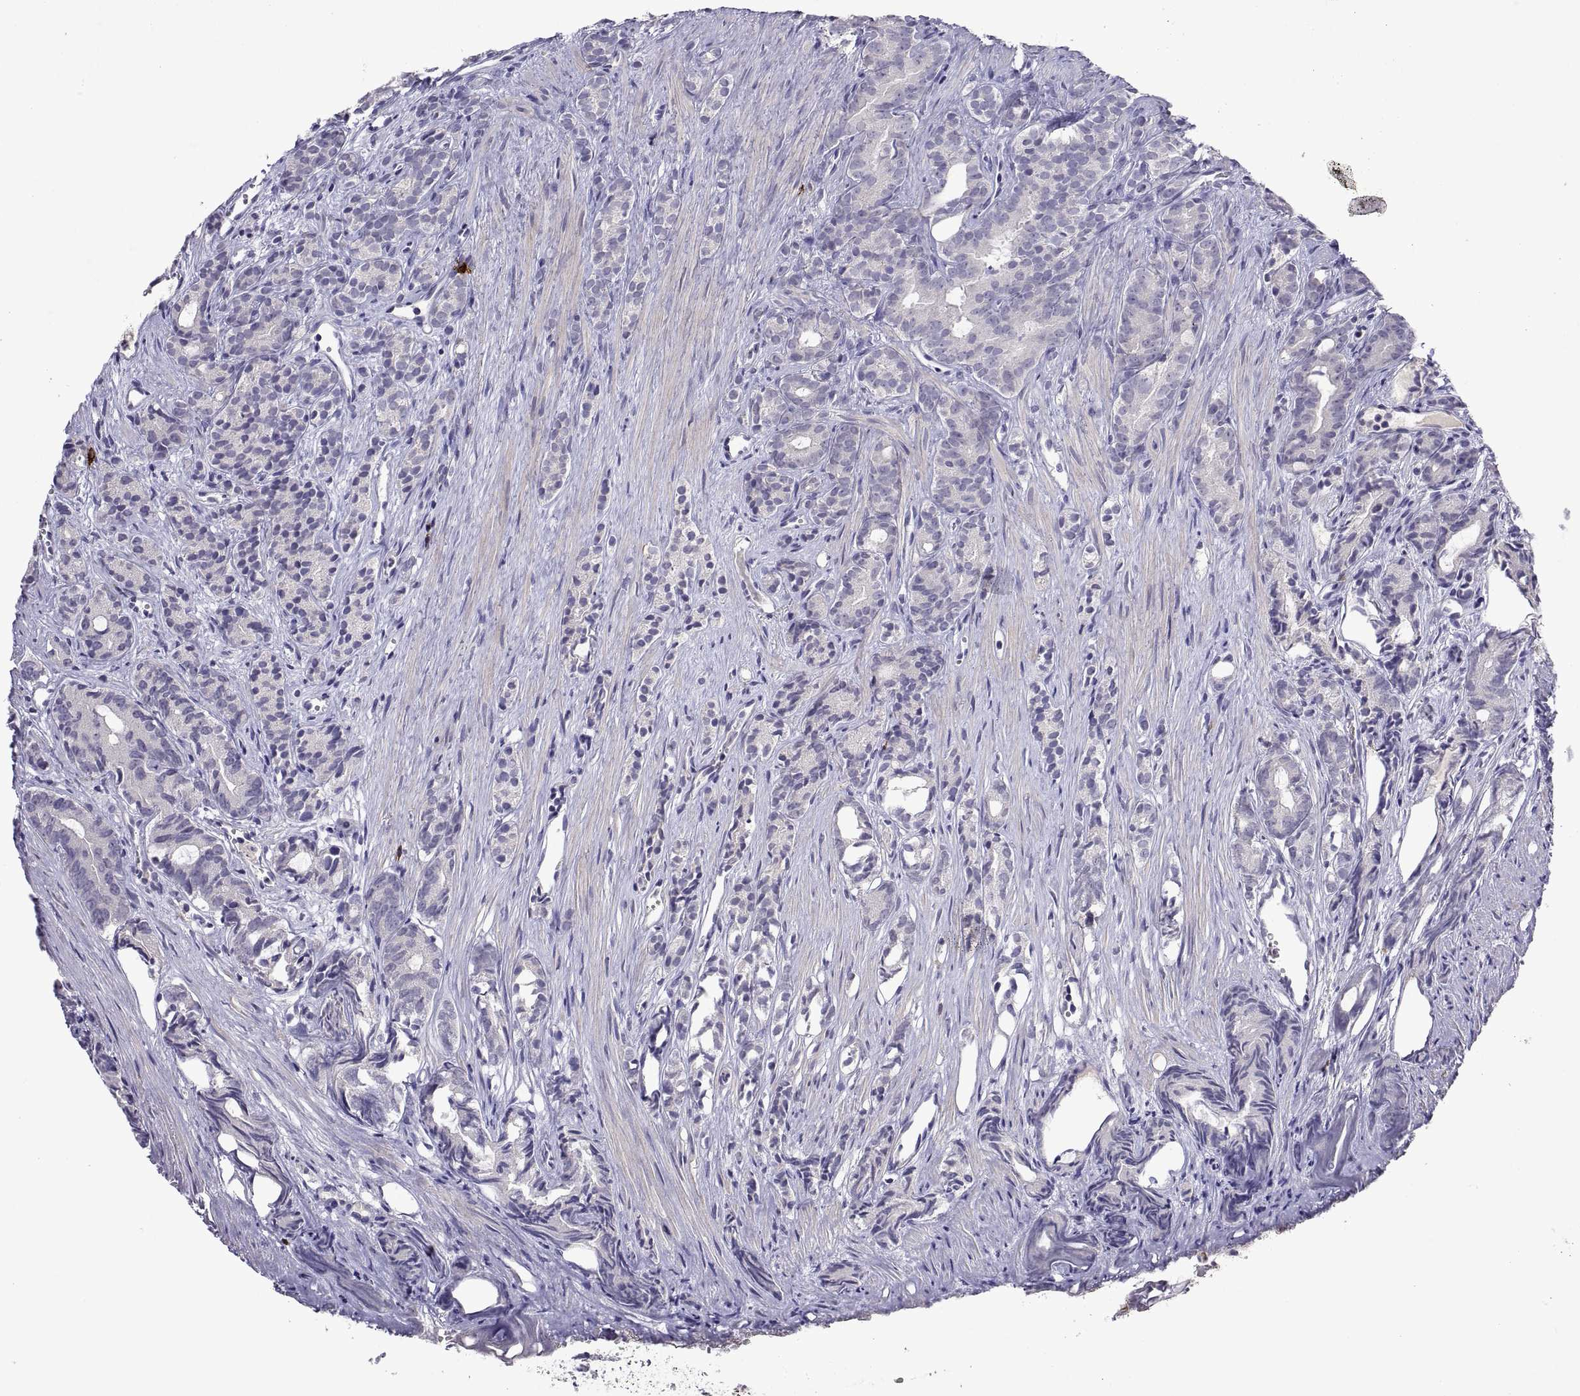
{"staining": {"intensity": "negative", "quantity": "none", "location": "none"}, "tissue": "prostate cancer", "cell_type": "Tumor cells", "image_type": "cancer", "snomed": [{"axis": "morphology", "description": "Adenocarcinoma, High grade"}, {"axis": "topography", "description": "Prostate"}], "caption": "An image of human prostate cancer is negative for staining in tumor cells. (Brightfield microscopy of DAB (3,3'-diaminobenzidine) immunohistochemistry (IHC) at high magnification).", "gene": "MS4A1", "patient": {"sex": "male", "age": 84}}